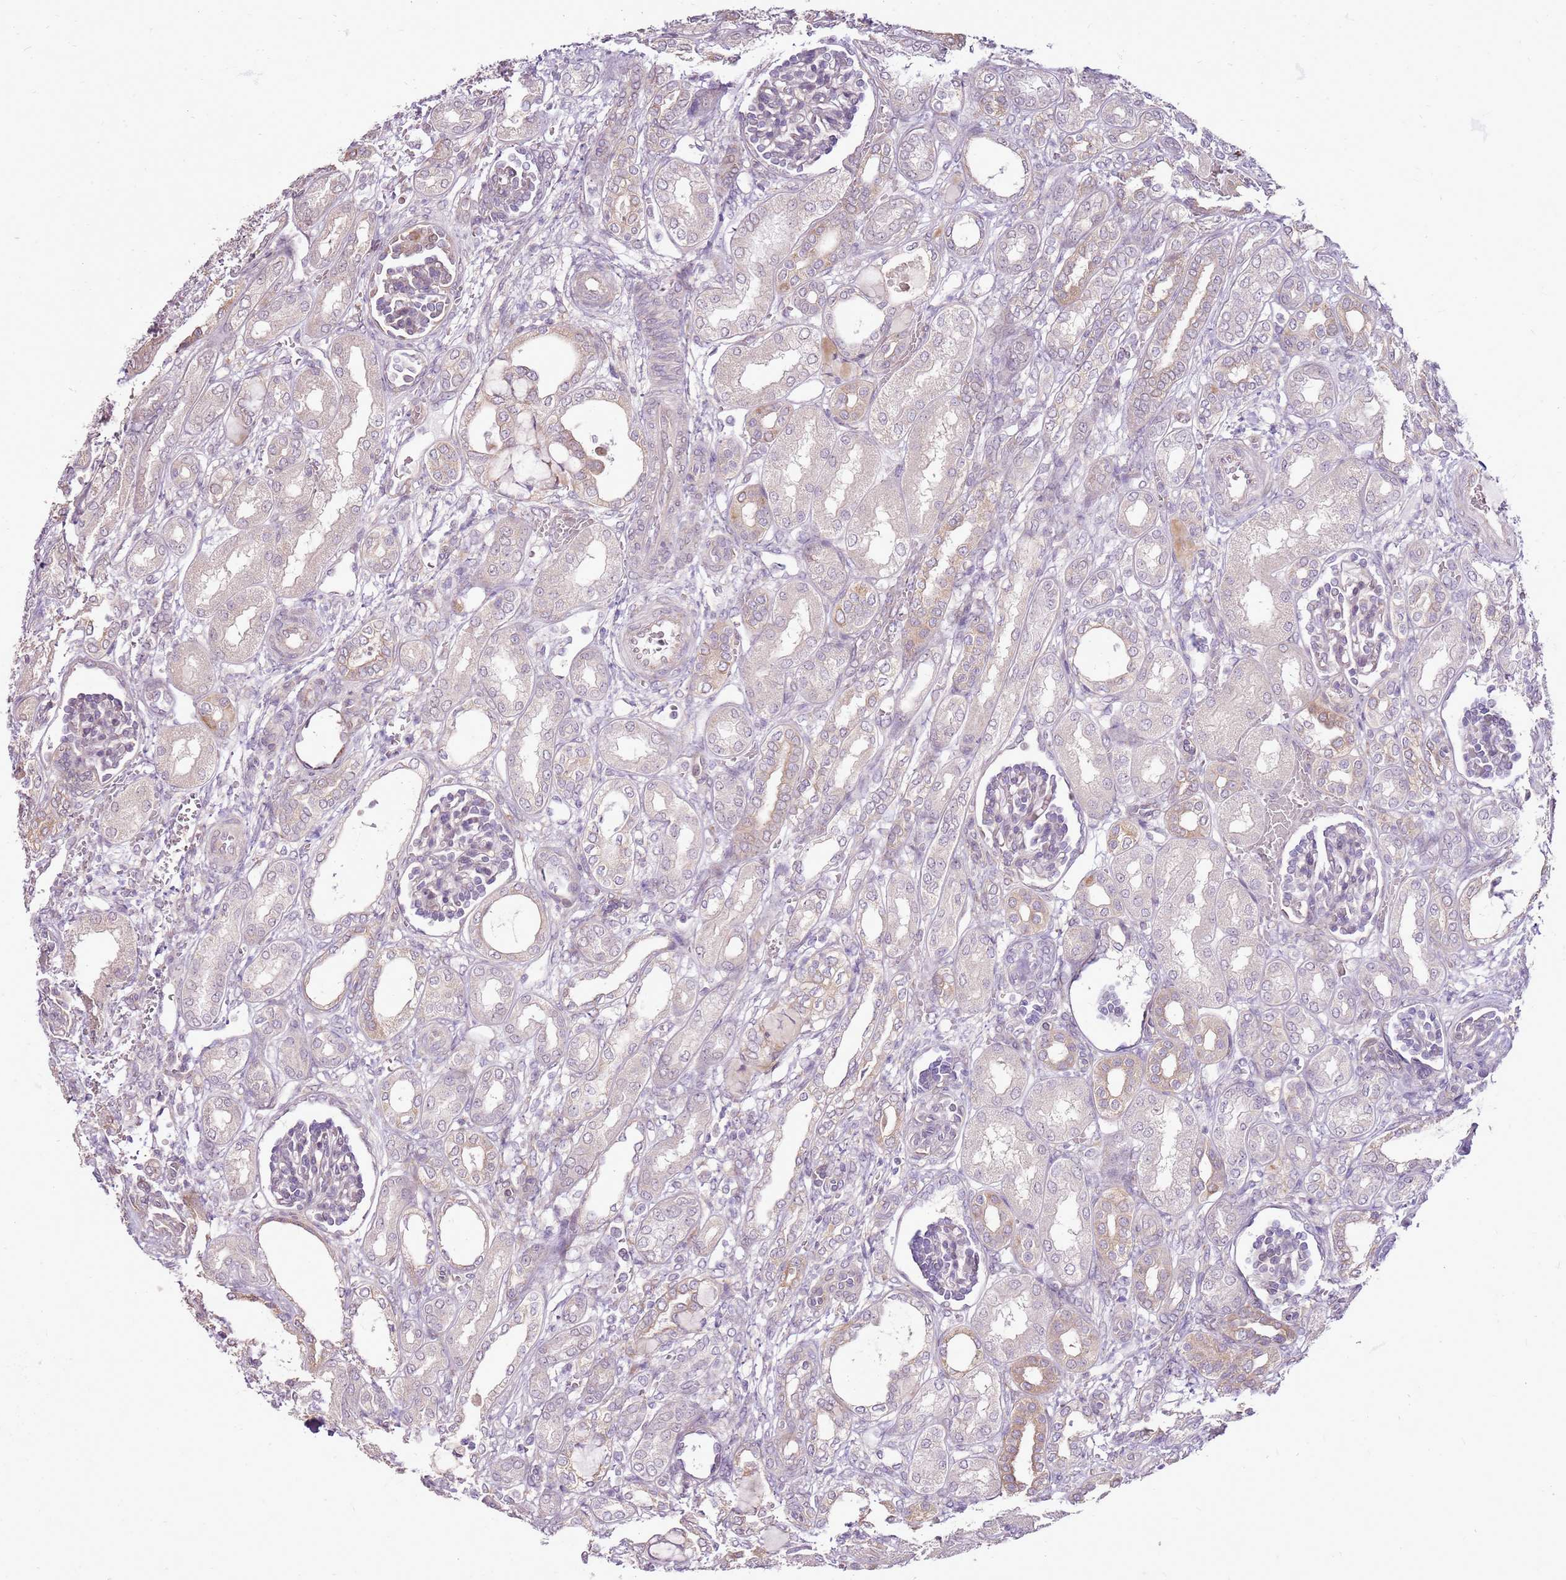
{"staining": {"intensity": "negative", "quantity": "none", "location": "none"}, "tissue": "kidney", "cell_type": "Cells in glomeruli", "image_type": "normal", "snomed": [{"axis": "morphology", "description": "Normal tissue, NOS"}, {"axis": "morphology", "description": "Neoplasm, malignant, NOS"}, {"axis": "topography", "description": "Kidney"}], "caption": "A histopathology image of human kidney is negative for staining in cells in glomeruli. The staining is performed using DAB brown chromogen with nuclei counter-stained in using hematoxylin.", "gene": "UGGT2", "patient": {"sex": "female", "age": 1}}